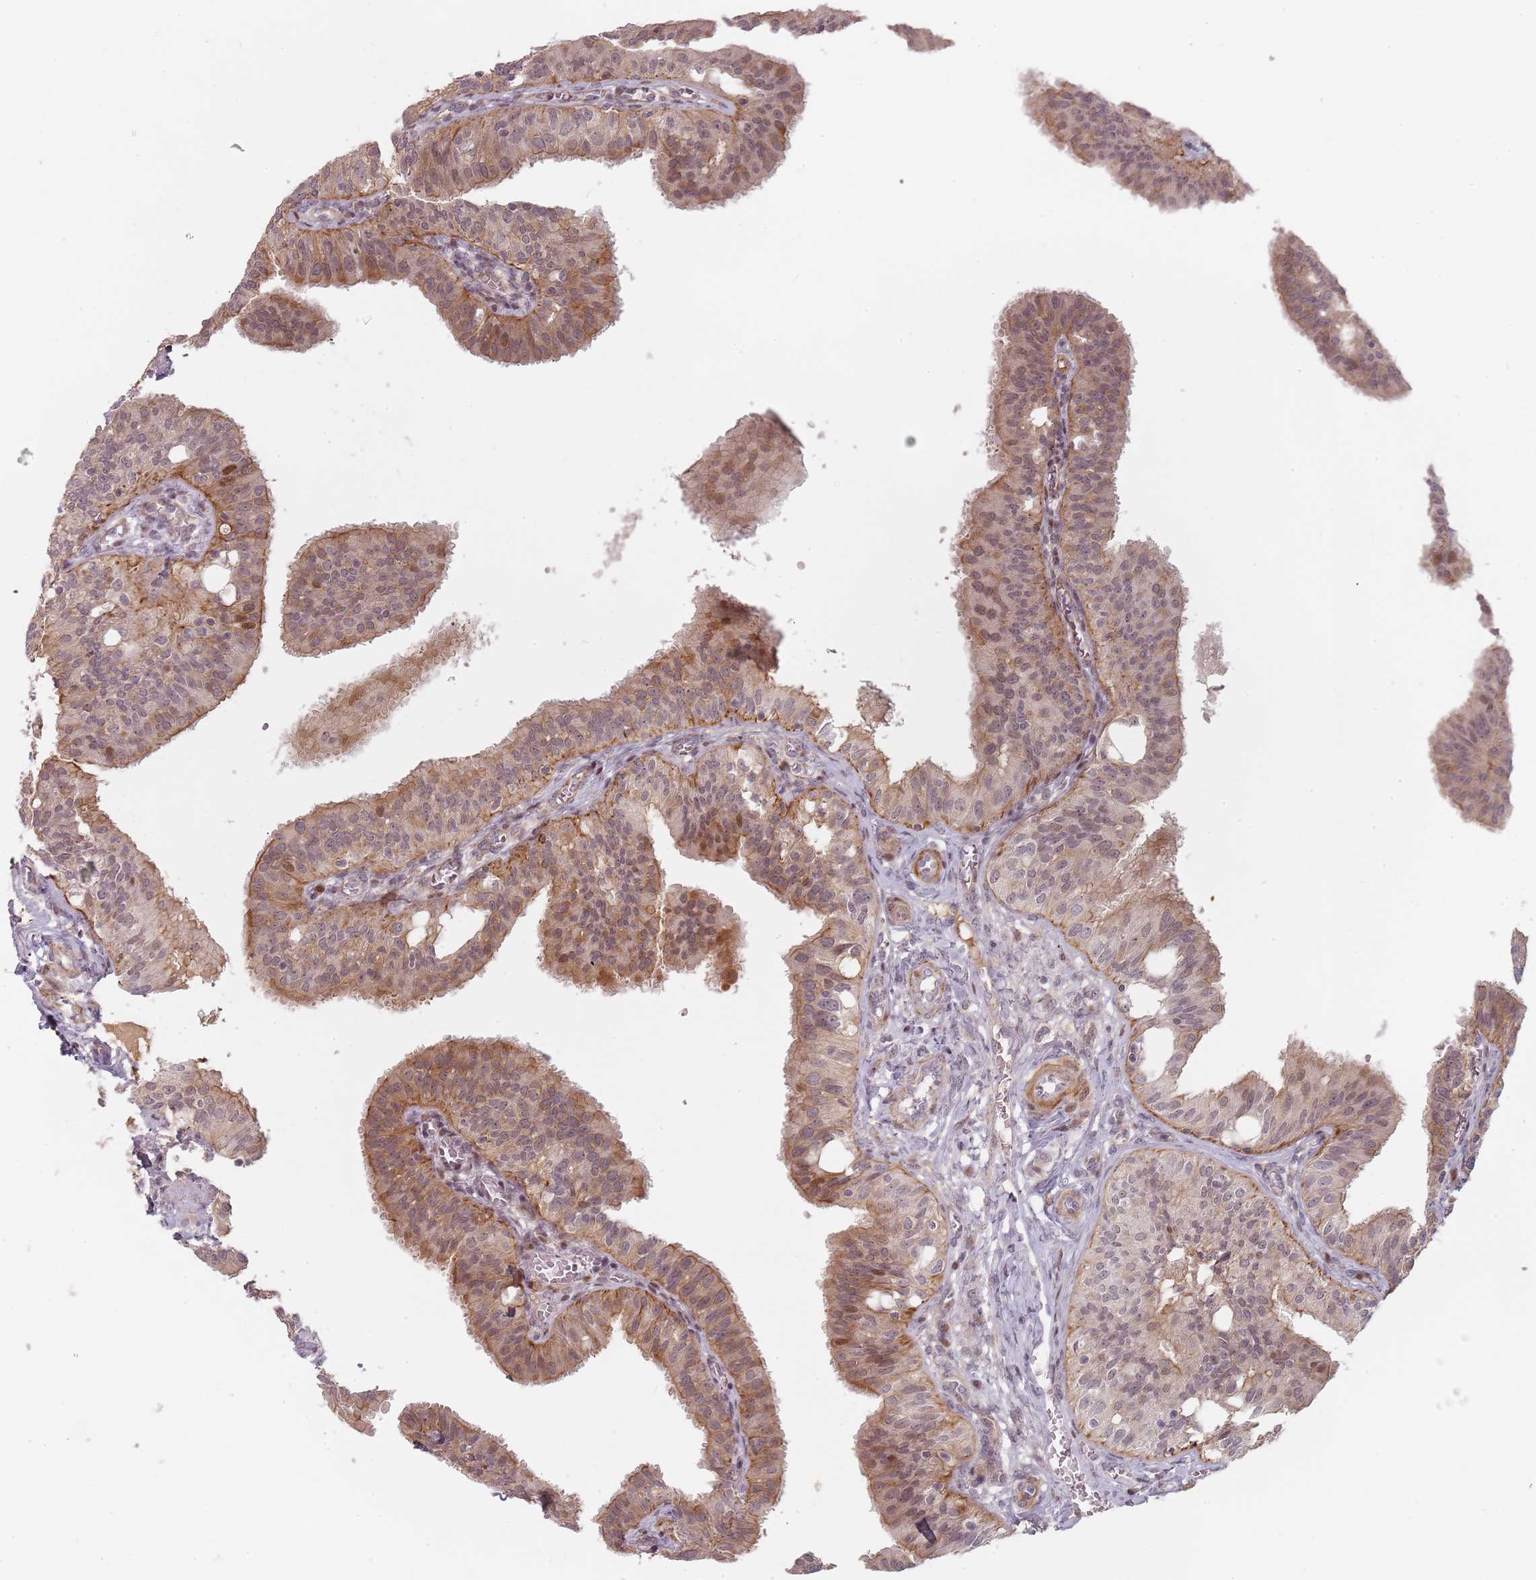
{"staining": {"intensity": "moderate", "quantity": "25%-75%", "location": "cytoplasmic/membranous"}, "tissue": "fallopian tube", "cell_type": "Glandular cells", "image_type": "normal", "snomed": [{"axis": "morphology", "description": "Normal tissue, NOS"}, {"axis": "topography", "description": "Fallopian tube"}, {"axis": "topography", "description": "Ovary"}], "caption": "About 25%-75% of glandular cells in unremarkable fallopian tube display moderate cytoplasmic/membranous protein positivity as visualized by brown immunohistochemical staining.", "gene": "RPS6KA2", "patient": {"sex": "female", "age": 42}}